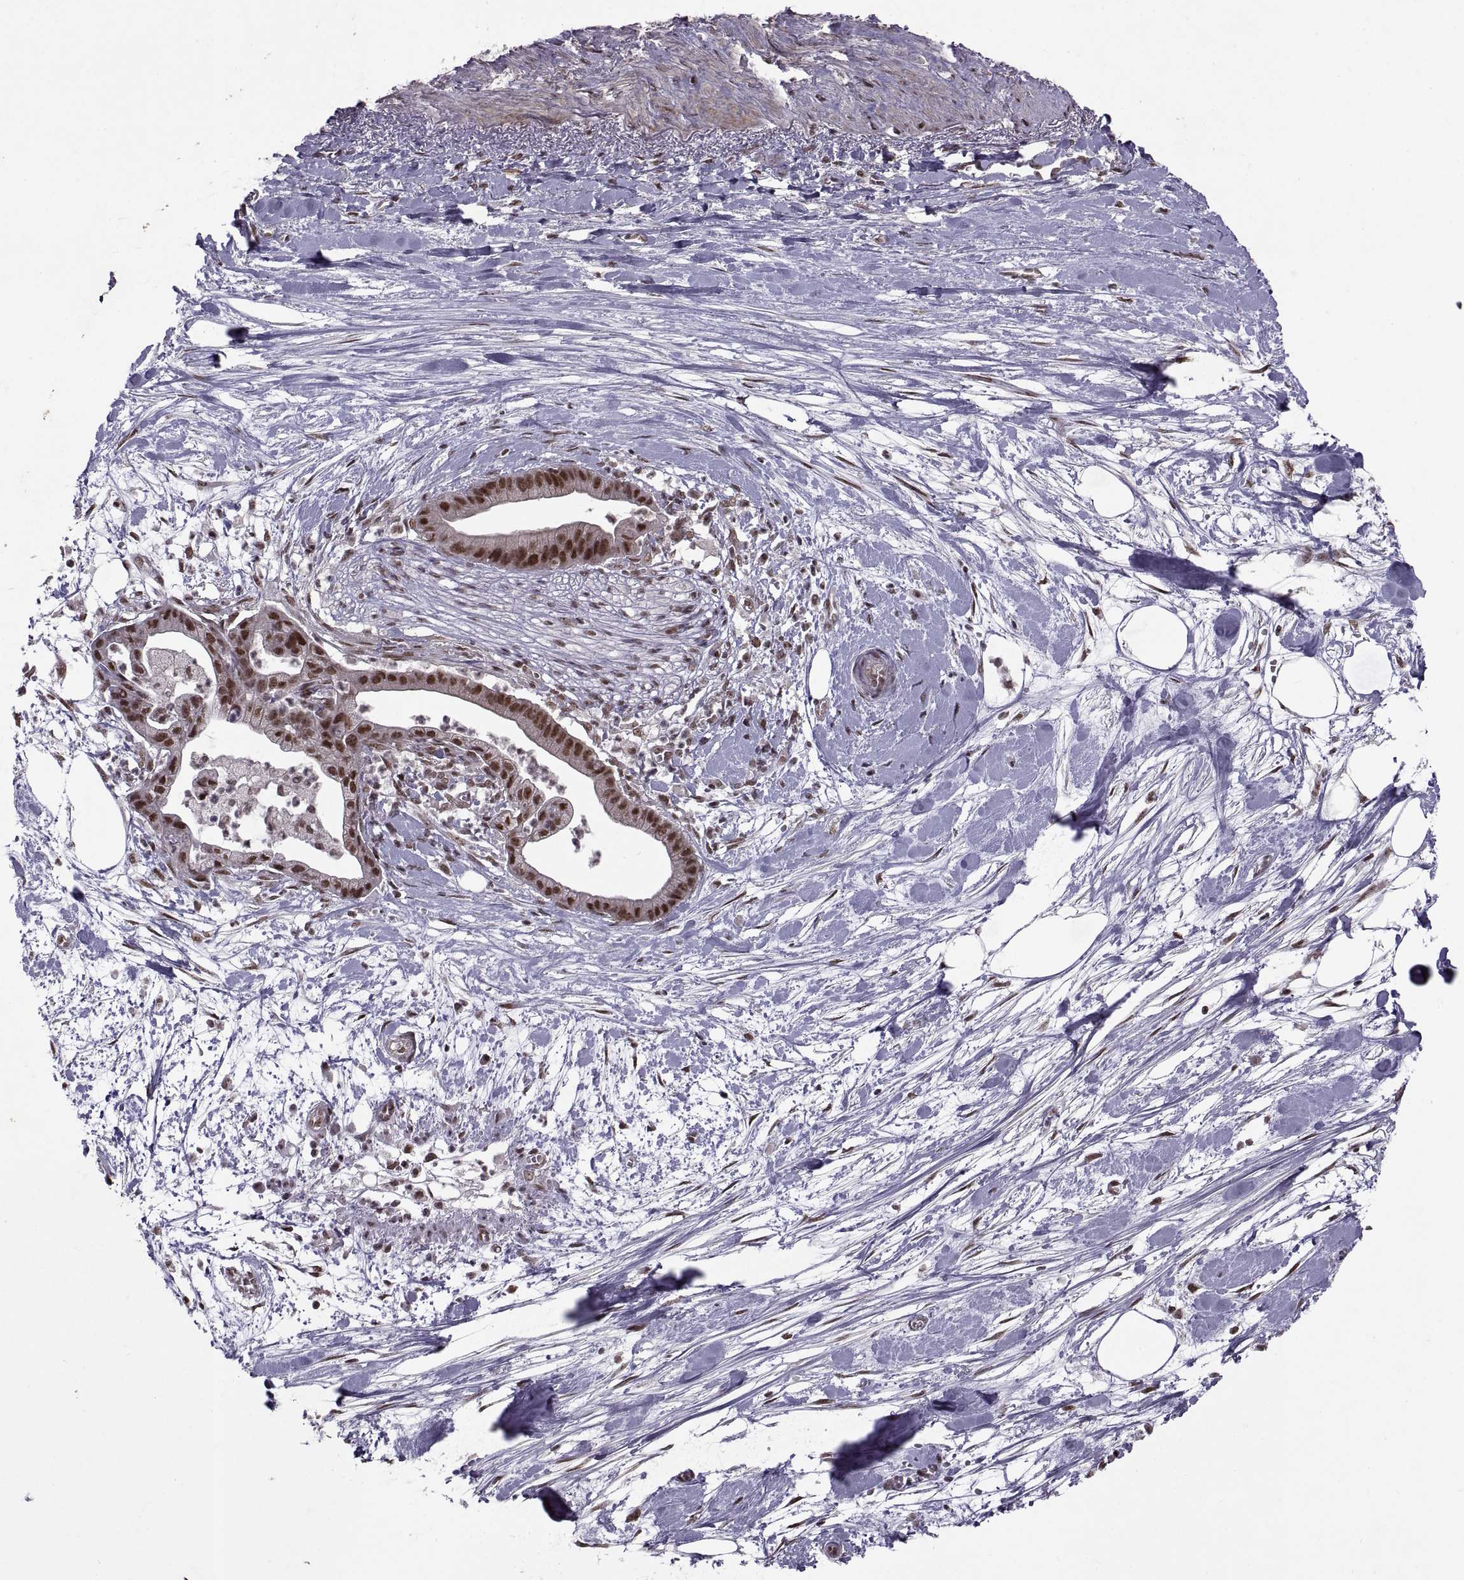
{"staining": {"intensity": "strong", "quantity": ">75%", "location": "nuclear"}, "tissue": "pancreatic cancer", "cell_type": "Tumor cells", "image_type": "cancer", "snomed": [{"axis": "morphology", "description": "Normal tissue, NOS"}, {"axis": "morphology", "description": "Adenocarcinoma, NOS"}, {"axis": "topography", "description": "Lymph node"}, {"axis": "topography", "description": "Pancreas"}], "caption": "This image reveals immunohistochemistry (IHC) staining of human adenocarcinoma (pancreatic), with high strong nuclear staining in about >75% of tumor cells.", "gene": "MT1E", "patient": {"sex": "female", "age": 58}}